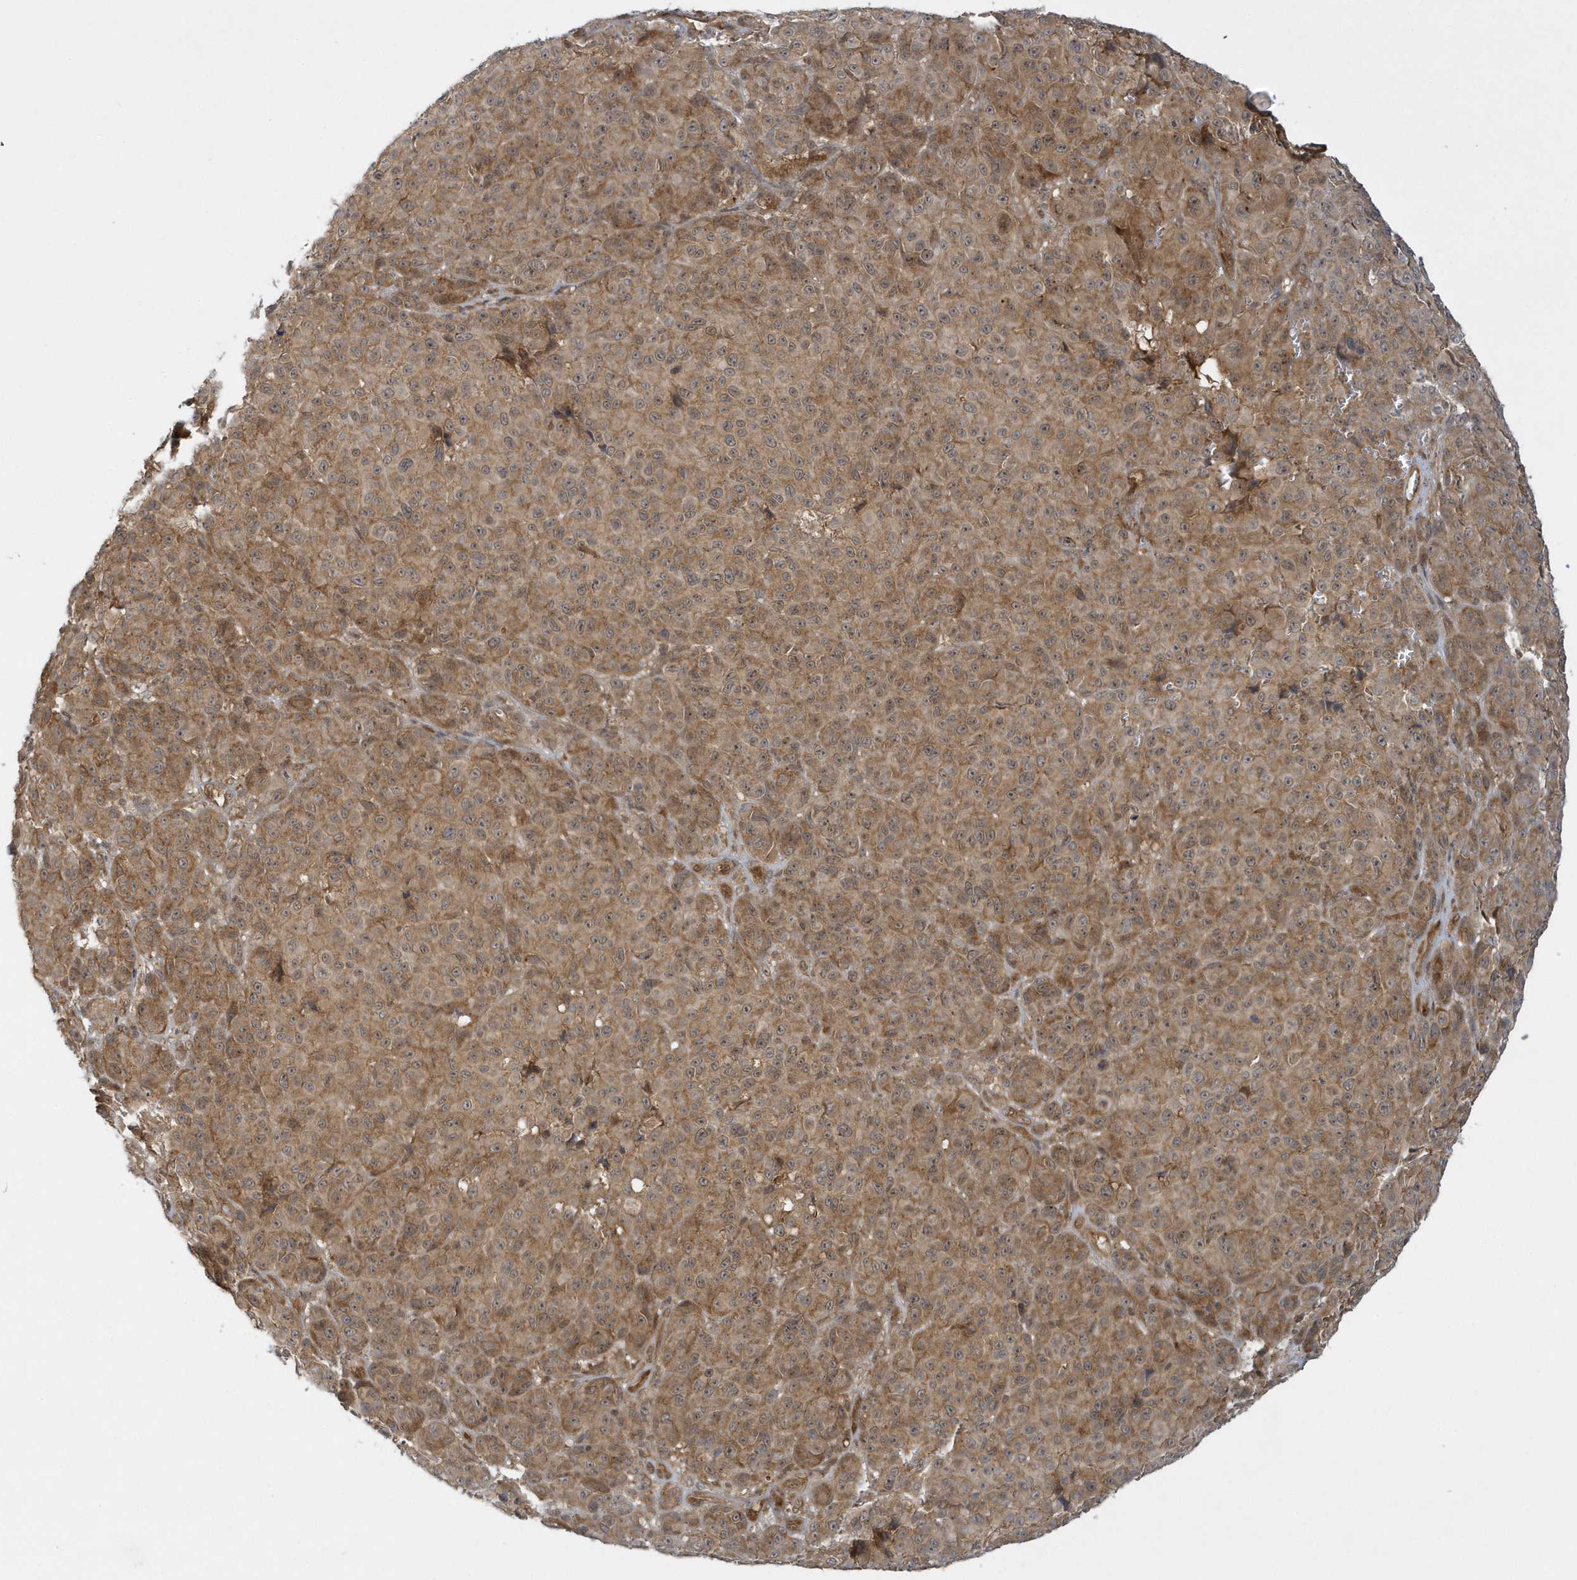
{"staining": {"intensity": "moderate", "quantity": ">75%", "location": "cytoplasmic/membranous"}, "tissue": "melanoma", "cell_type": "Tumor cells", "image_type": "cancer", "snomed": [{"axis": "morphology", "description": "Malignant melanoma, NOS"}, {"axis": "topography", "description": "Skin"}], "caption": "Immunohistochemical staining of human melanoma exhibits medium levels of moderate cytoplasmic/membranous protein staining in about >75% of tumor cells.", "gene": "ATG4A", "patient": {"sex": "male", "age": 73}}